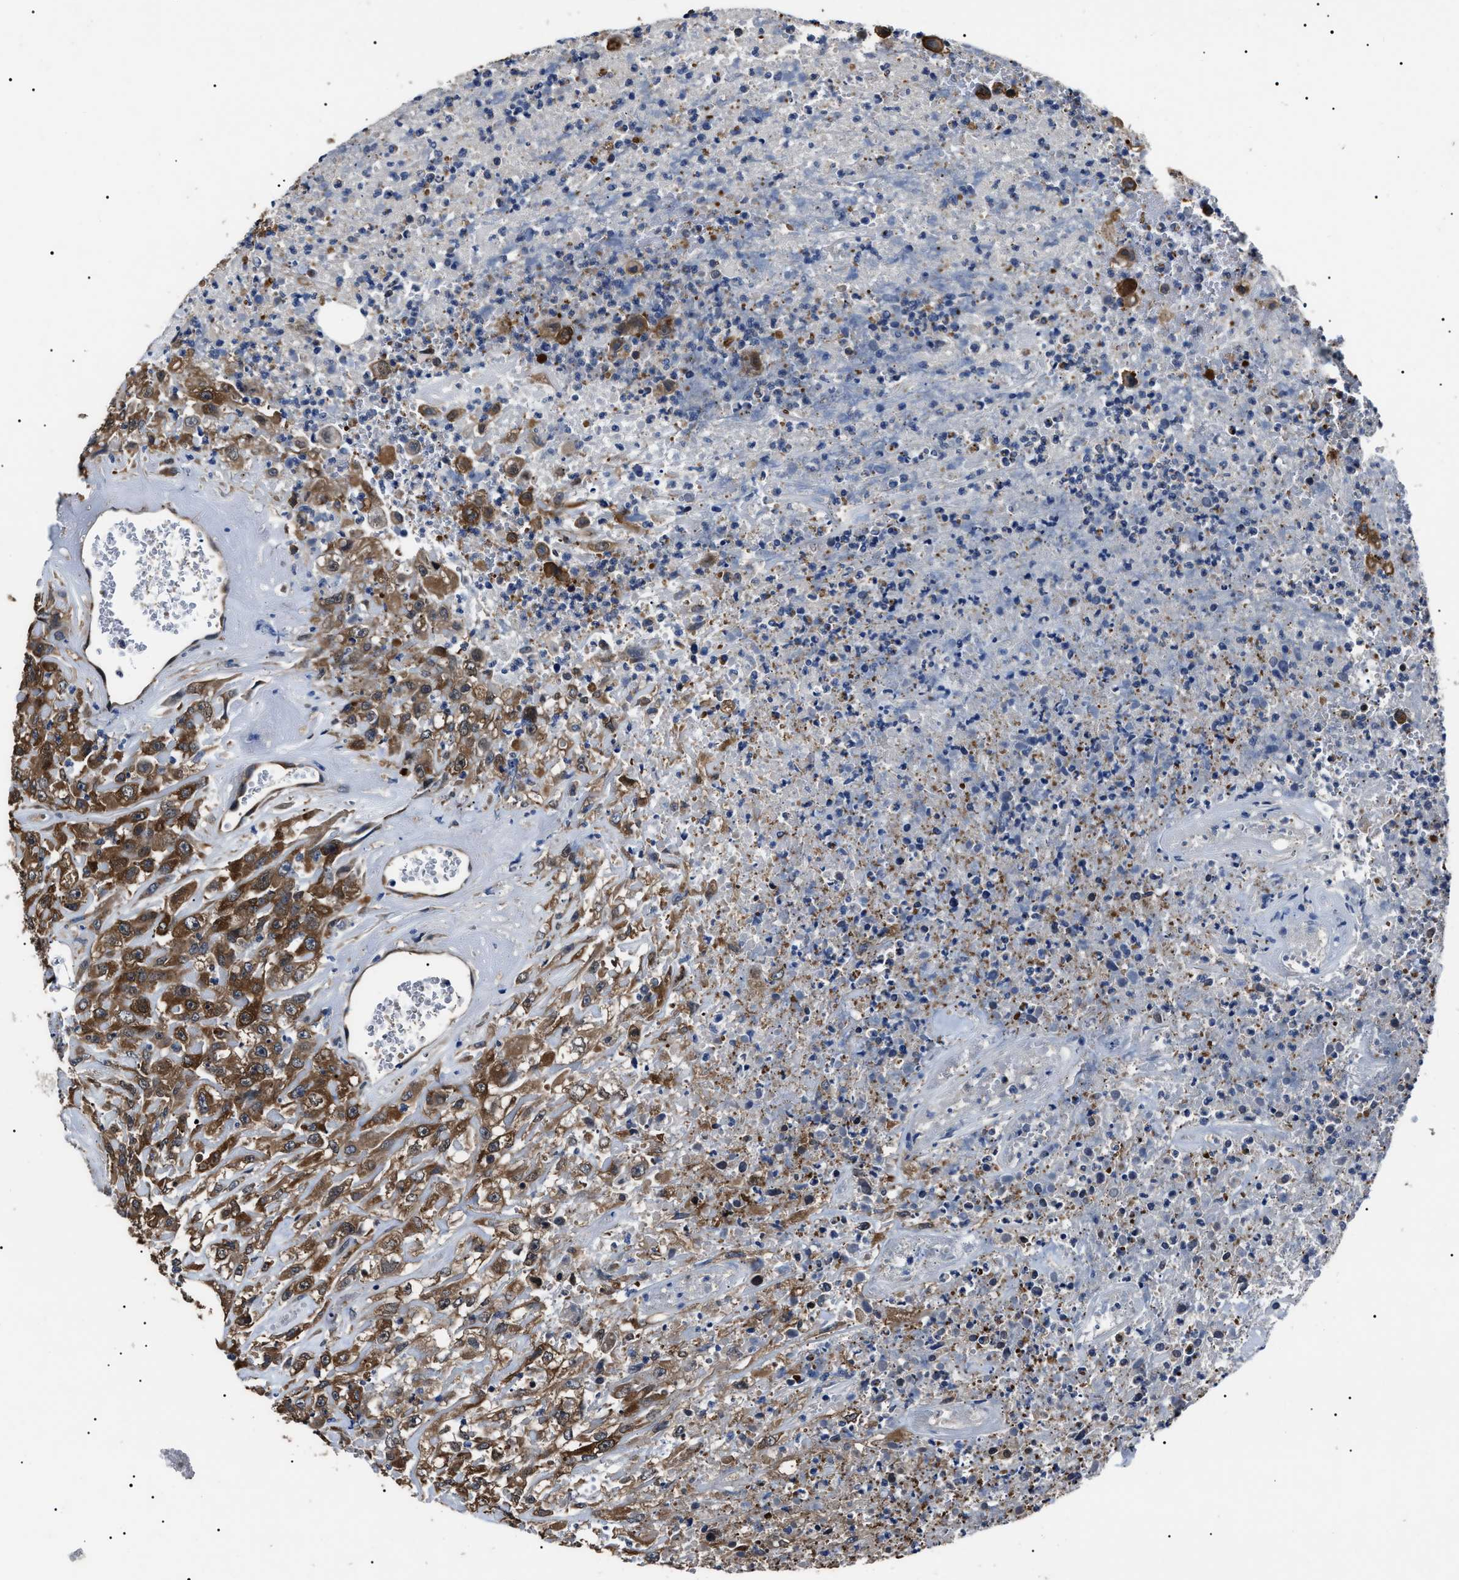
{"staining": {"intensity": "moderate", "quantity": ">75%", "location": "cytoplasmic/membranous"}, "tissue": "urothelial cancer", "cell_type": "Tumor cells", "image_type": "cancer", "snomed": [{"axis": "morphology", "description": "Urothelial carcinoma, High grade"}, {"axis": "topography", "description": "Urinary bladder"}], "caption": "Immunohistochemistry of urothelial carcinoma (high-grade) reveals medium levels of moderate cytoplasmic/membranous expression in about >75% of tumor cells.", "gene": "CCT8", "patient": {"sex": "male", "age": 46}}